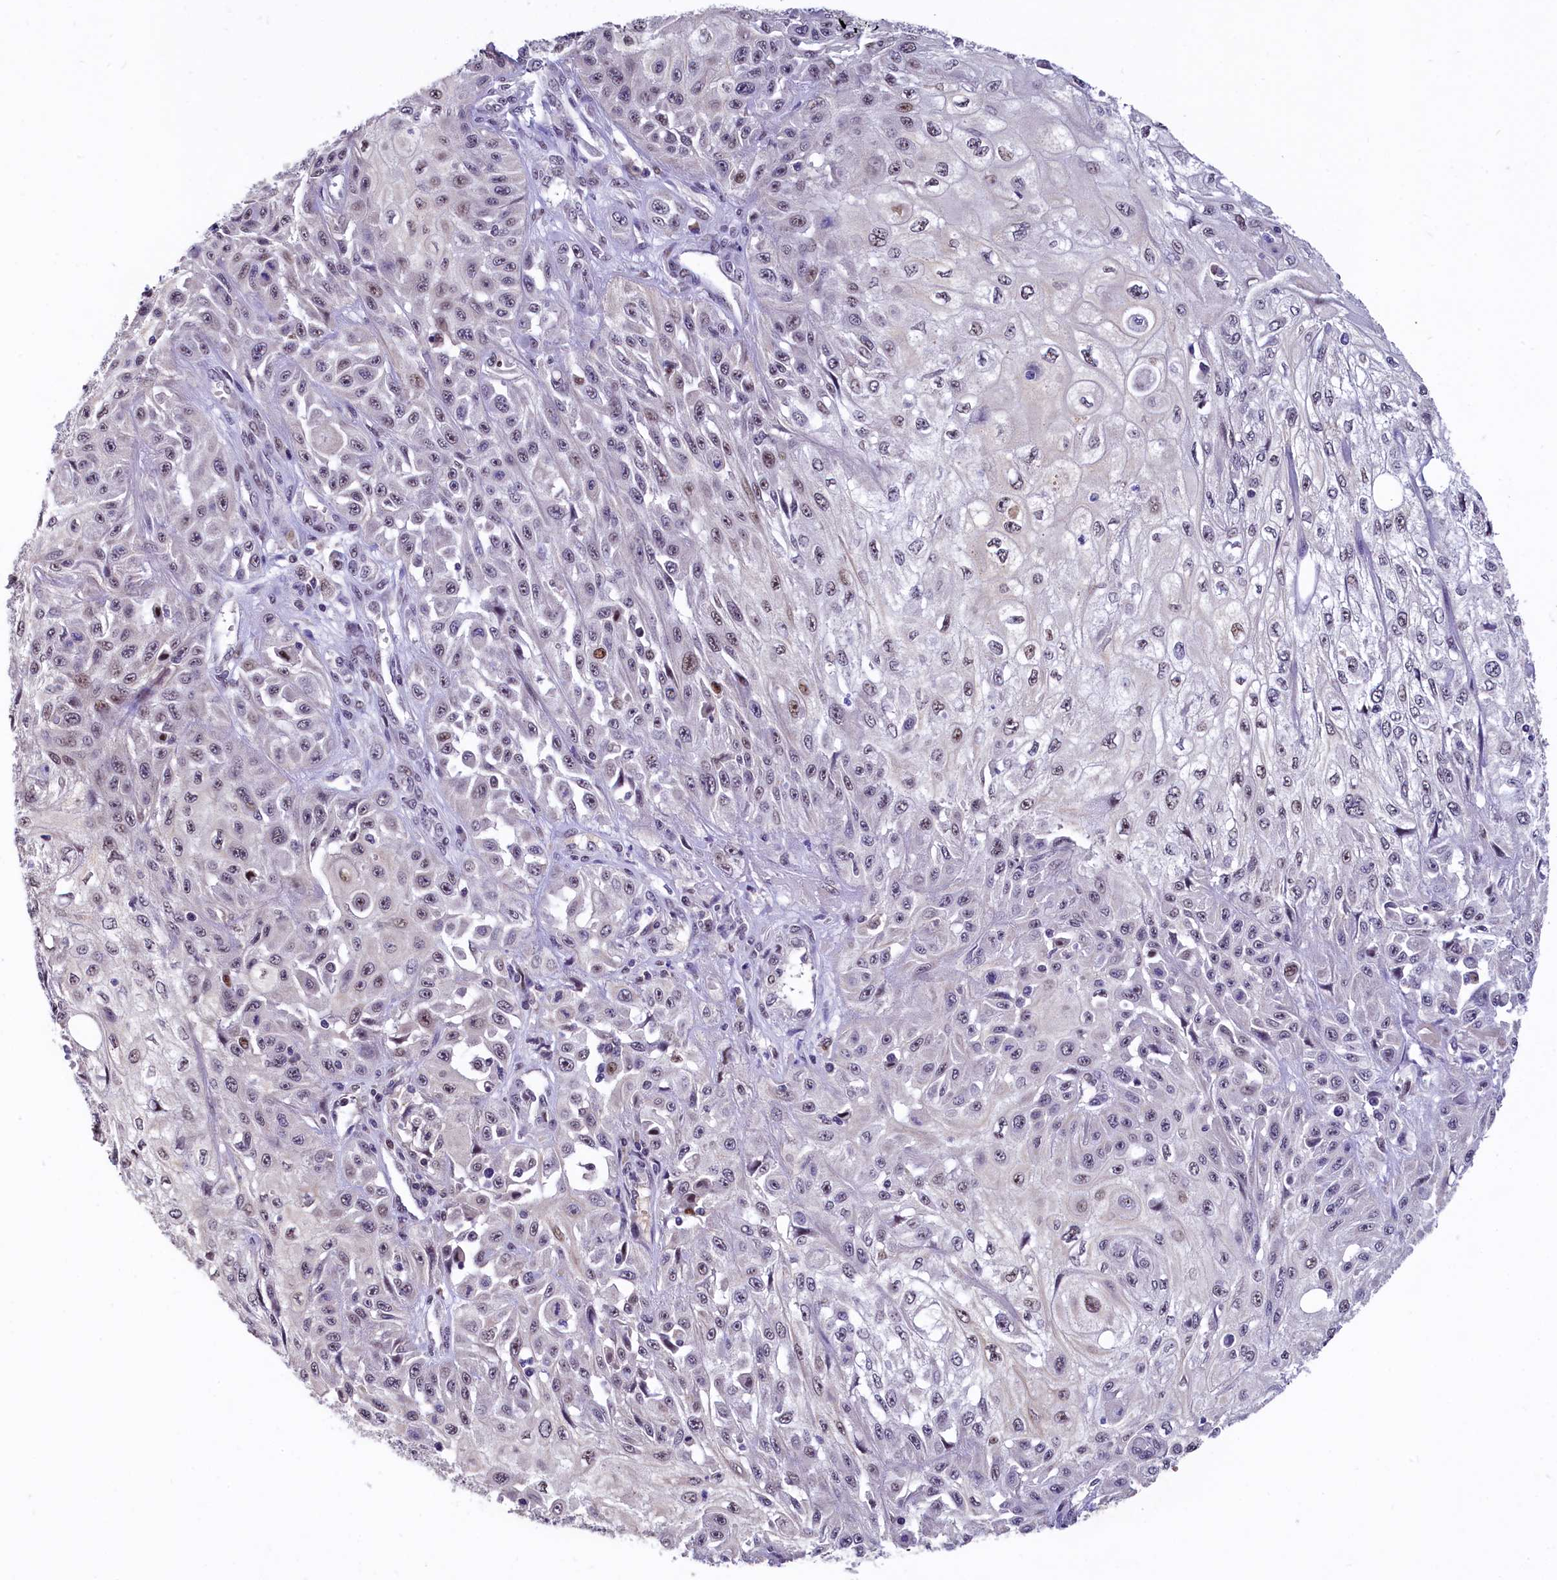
{"staining": {"intensity": "weak", "quantity": "<25%", "location": "nuclear"}, "tissue": "skin cancer", "cell_type": "Tumor cells", "image_type": "cancer", "snomed": [{"axis": "morphology", "description": "Squamous cell carcinoma, NOS"}, {"axis": "morphology", "description": "Squamous cell carcinoma, metastatic, NOS"}, {"axis": "topography", "description": "Skin"}, {"axis": "topography", "description": "Lymph node"}], "caption": "An IHC image of skin squamous cell carcinoma is shown. There is no staining in tumor cells of skin squamous cell carcinoma. Brightfield microscopy of immunohistochemistry stained with DAB (3,3'-diaminobenzidine) (brown) and hematoxylin (blue), captured at high magnification.", "gene": "HECTD4", "patient": {"sex": "male", "age": 75}}